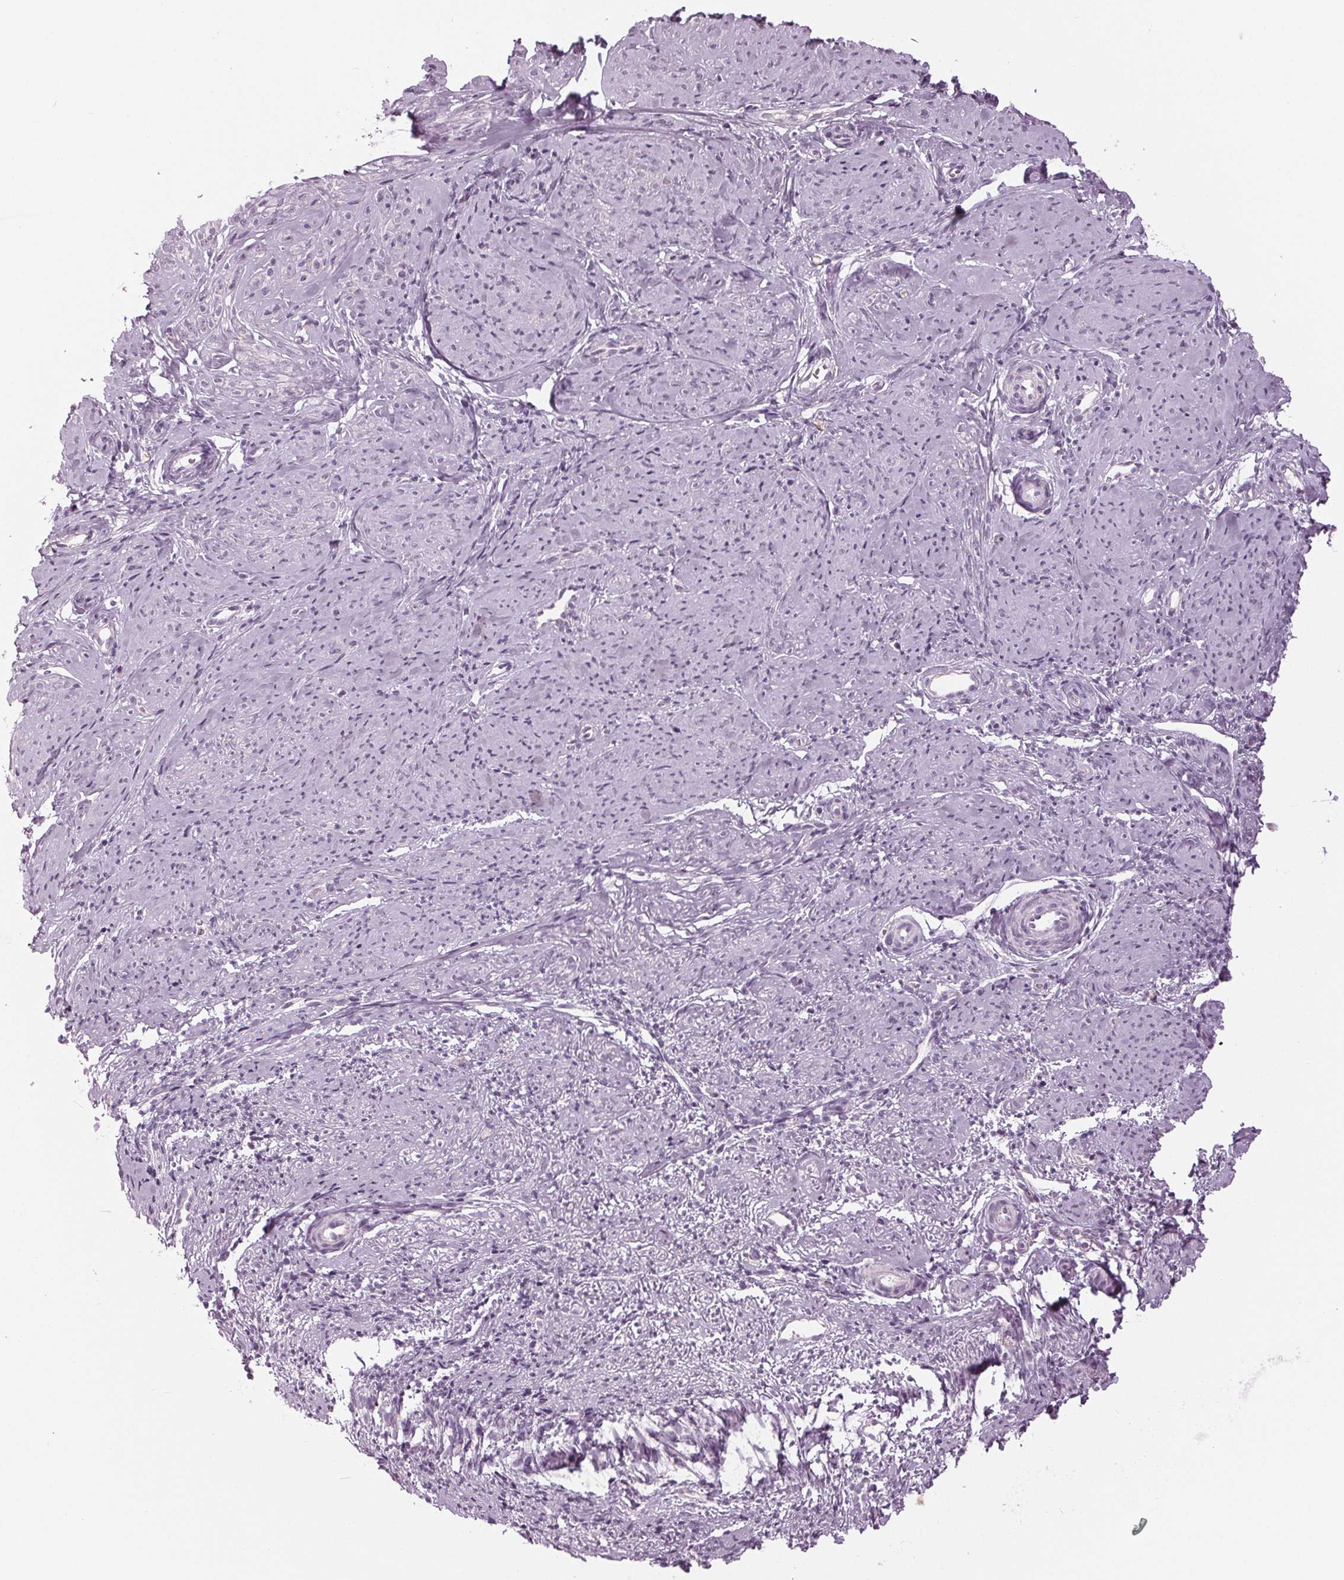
{"staining": {"intensity": "negative", "quantity": "none", "location": "none"}, "tissue": "smooth muscle", "cell_type": "Smooth muscle cells", "image_type": "normal", "snomed": [{"axis": "morphology", "description": "Normal tissue, NOS"}, {"axis": "topography", "description": "Smooth muscle"}], "caption": "Photomicrograph shows no protein expression in smooth muscle cells of benign smooth muscle. The staining was performed using DAB (3,3'-diaminobenzidine) to visualize the protein expression in brown, while the nuclei were stained in blue with hematoxylin (Magnification: 20x).", "gene": "SAMD4A", "patient": {"sex": "female", "age": 48}}